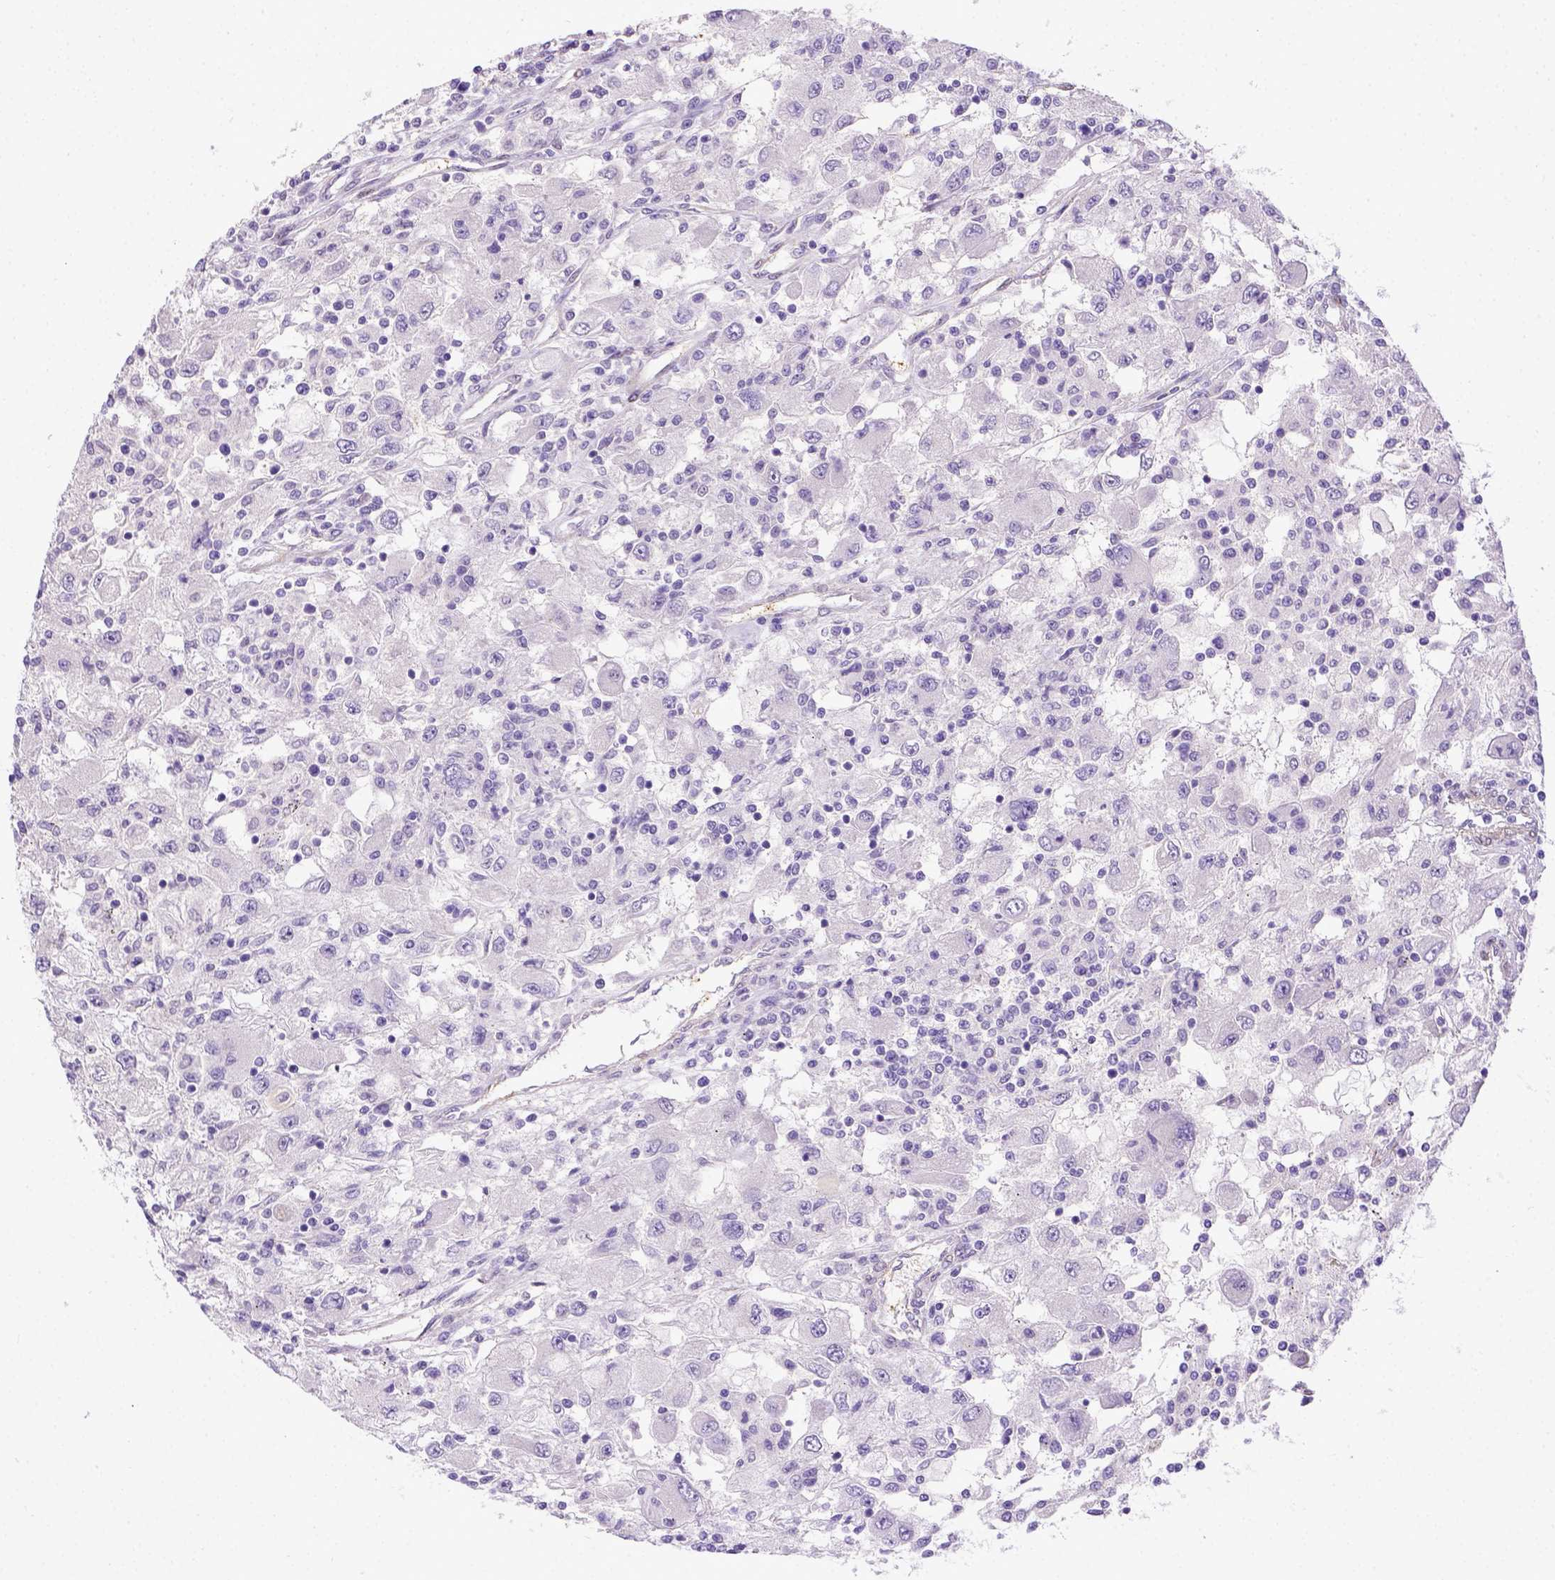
{"staining": {"intensity": "negative", "quantity": "none", "location": "none"}, "tissue": "renal cancer", "cell_type": "Tumor cells", "image_type": "cancer", "snomed": [{"axis": "morphology", "description": "Adenocarcinoma, NOS"}, {"axis": "topography", "description": "Kidney"}], "caption": "Adenocarcinoma (renal) stained for a protein using immunohistochemistry (IHC) shows no staining tumor cells.", "gene": "BTN1A1", "patient": {"sex": "female", "age": 67}}